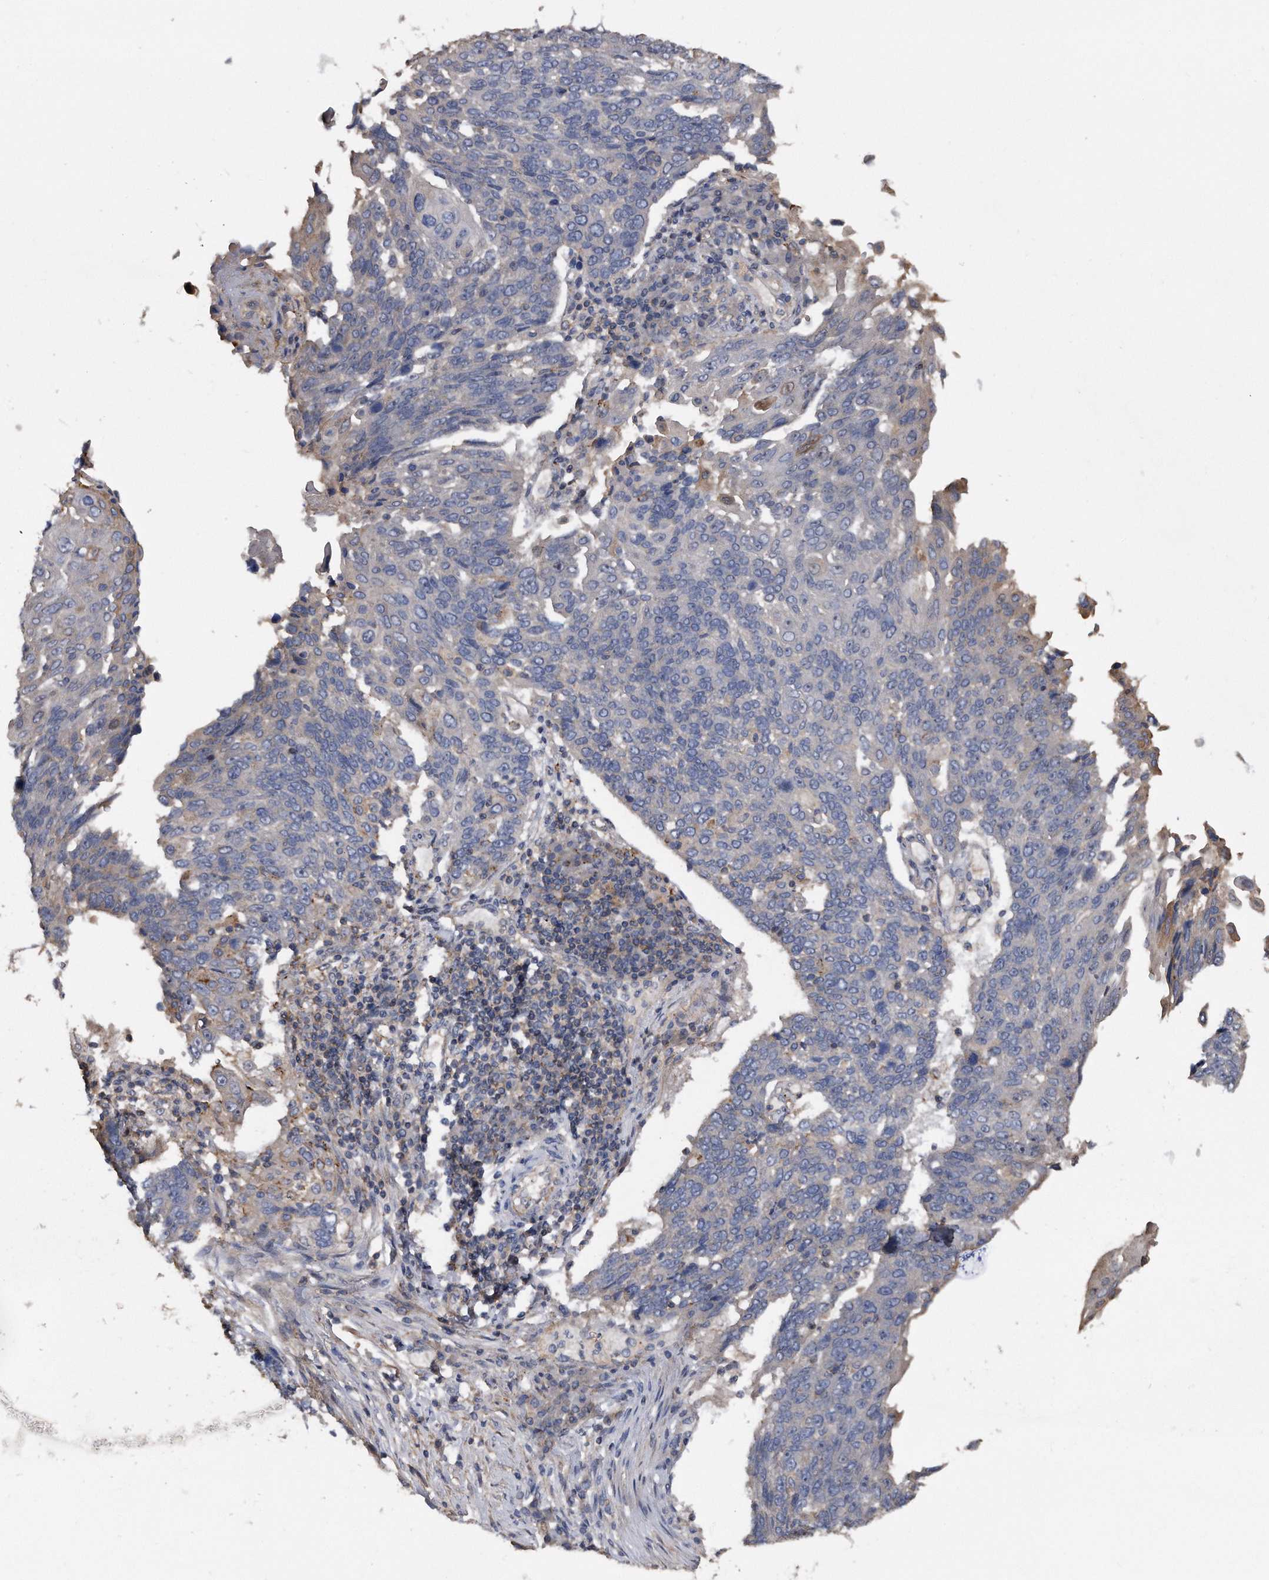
{"staining": {"intensity": "negative", "quantity": "none", "location": "none"}, "tissue": "lung cancer", "cell_type": "Tumor cells", "image_type": "cancer", "snomed": [{"axis": "morphology", "description": "Squamous cell carcinoma, NOS"}, {"axis": "topography", "description": "Lung"}], "caption": "Human lung cancer (squamous cell carcinoma) stained for a protein using immunohistochemistry shows no expression in tumor cells.", "gene": "KCND3", "patient": {"sex": "male", "age": 66}}